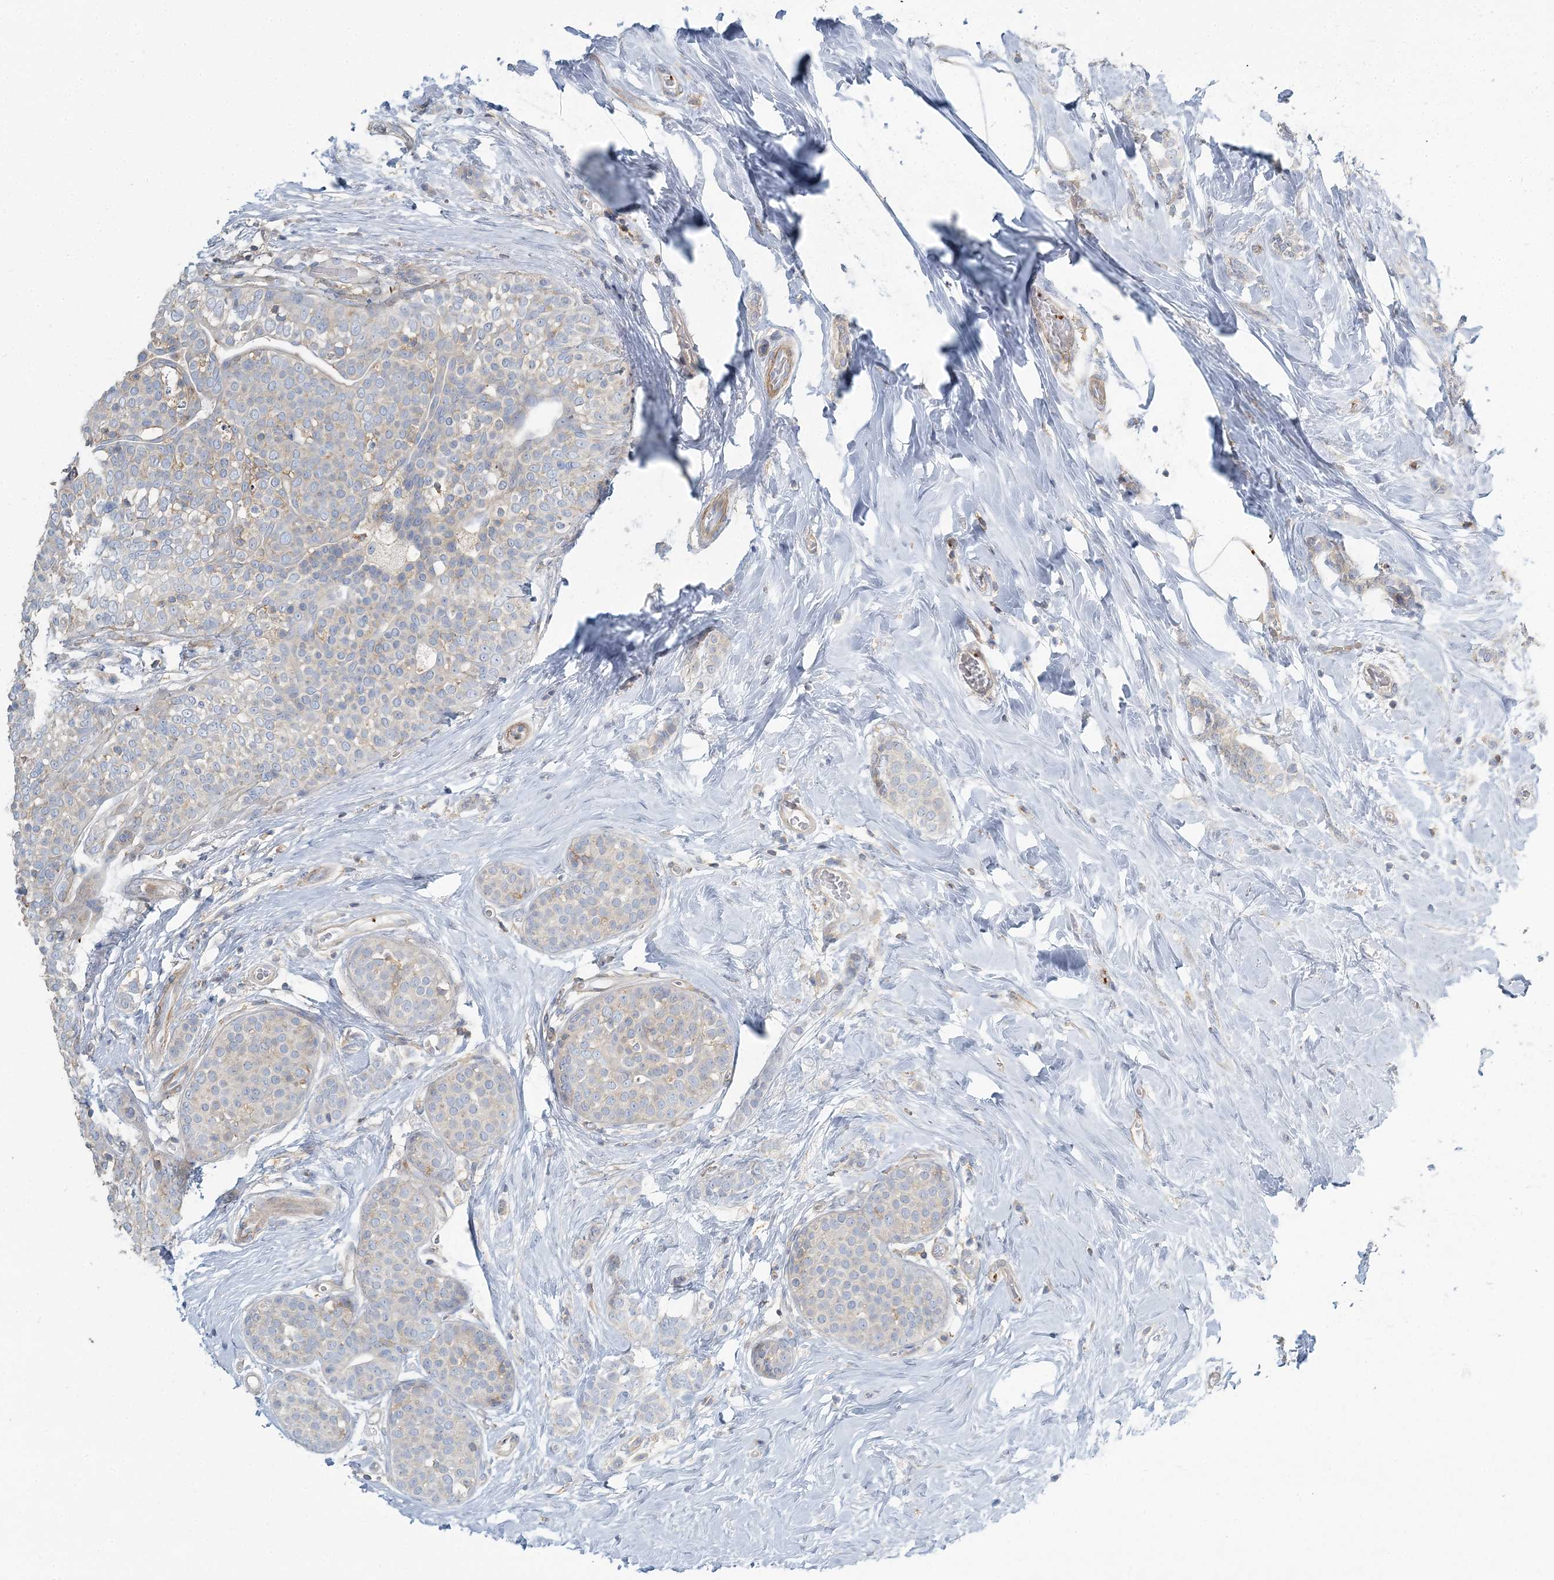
{"staining": {"intensity": "negative", "quantity": "none", "location": "none"}, "tissue": "breast cancer", "cell_type": "Tumor cells", "image_type": "cancer", "snomed": [{"axis": "morphology", "description": "Lobular carcinoma, in situ"}, {"axis": "morphology", "description": "Lobular carcinoma"}, {"axis": "topography", "description": "Breast"}], "caption": "There is no significant positivity in tumor cells of breast cancer (lobular carcinoma in situ).", "gene": "CUEDC2", "patient": {"sex": "female", "age": 41}}